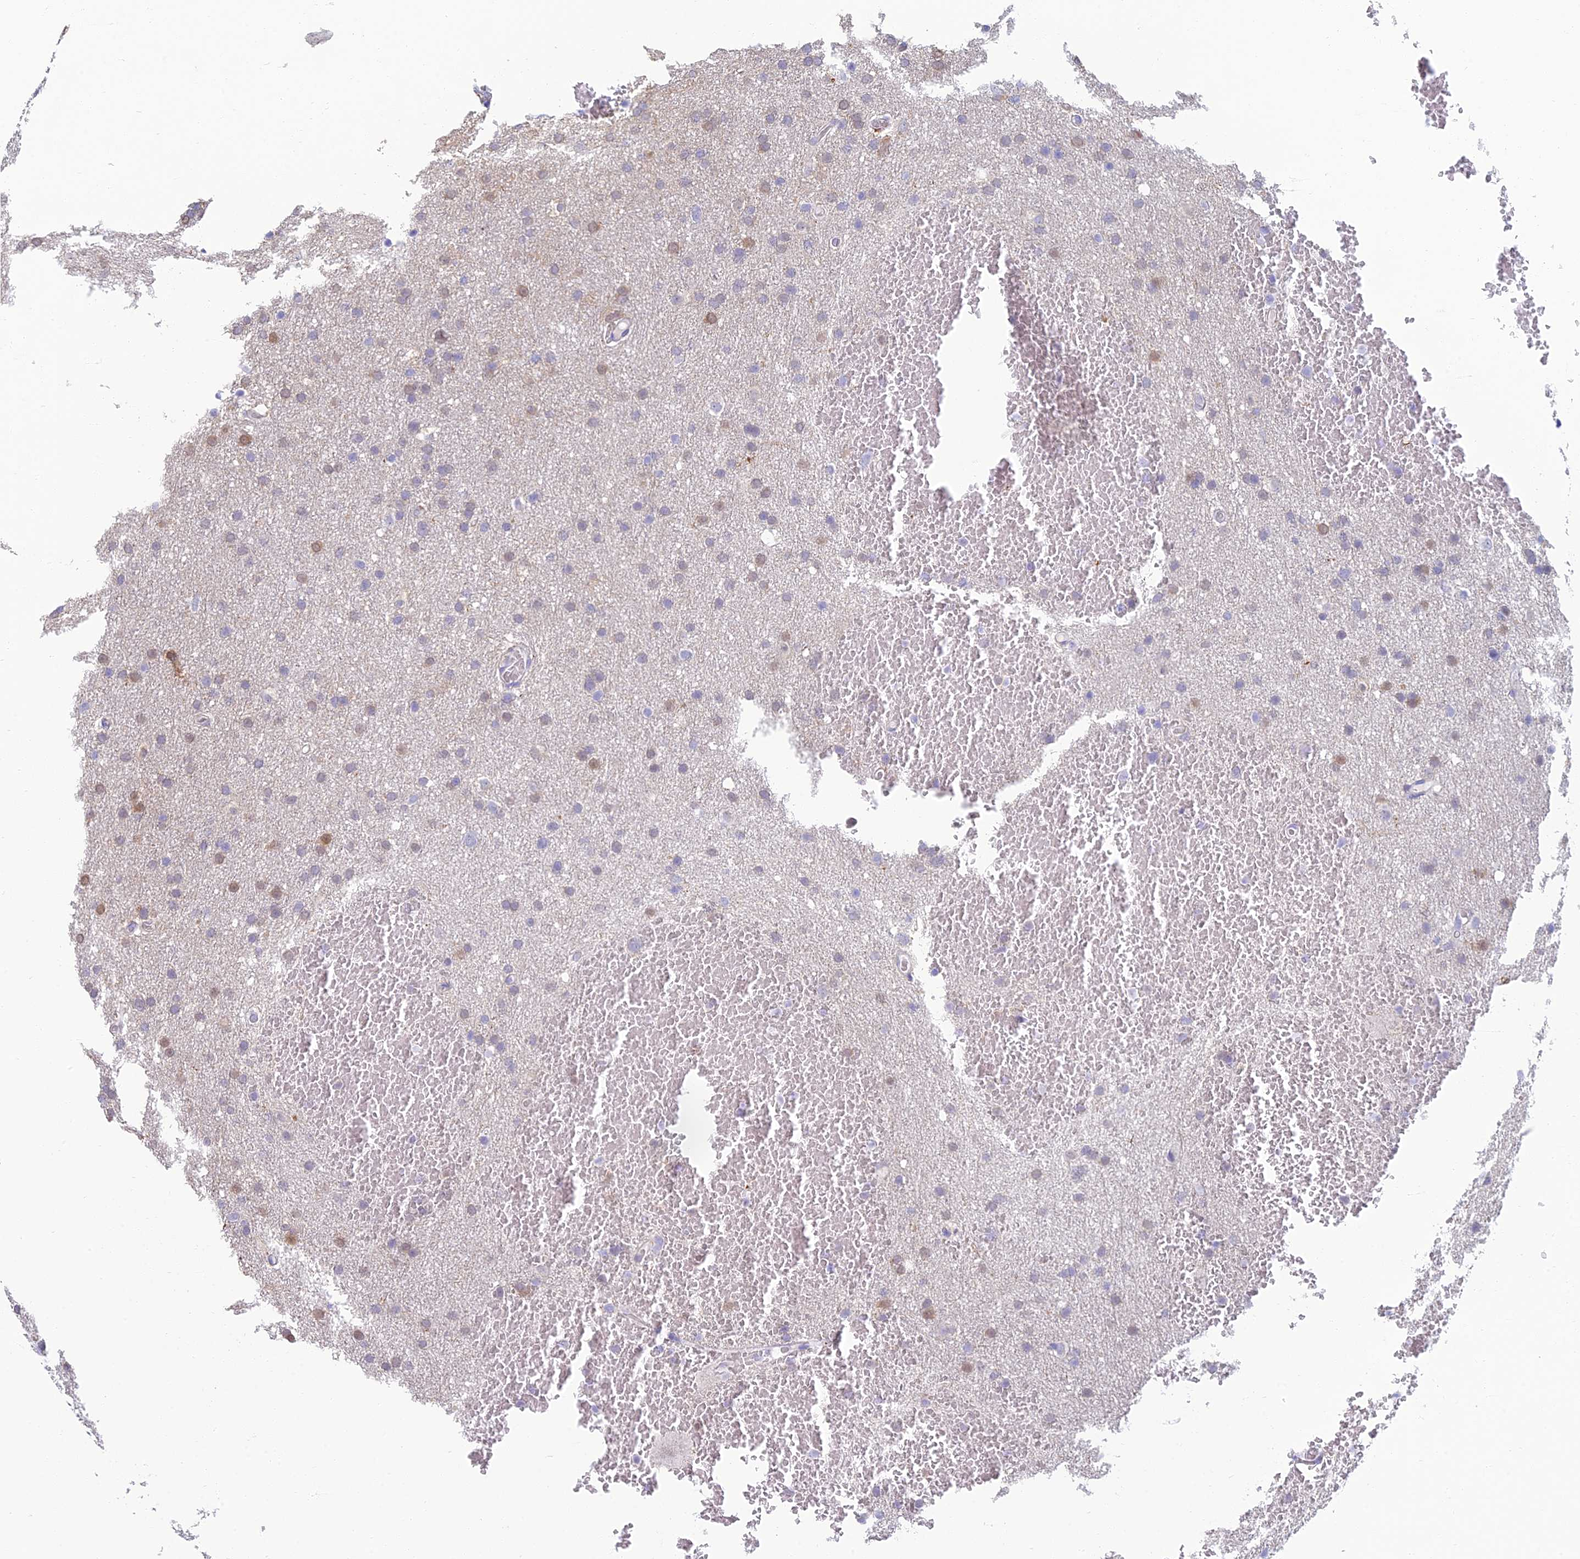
{"staining": {"intensity": "moderate", "quantity": "<25%", "location": "cytoplasmic/membranous"}, "tissue": "glioma", "cell_type": "Tumor cells", "image_type": "cancer", "snomed": [{"axis": "morphology", "description": "Glioma, malignant, High grade"}, {"axis": "topography", "description": "Cerebral cortex"}], "caption": "Immunohistochemical staining of human malignant glioma (high-grade) displays moderate cytoplasmic/membranous protein staining in about <25% of tumor cells.", "gene": "NEURL1", "patient": {"sex": "female", "age": 36}}